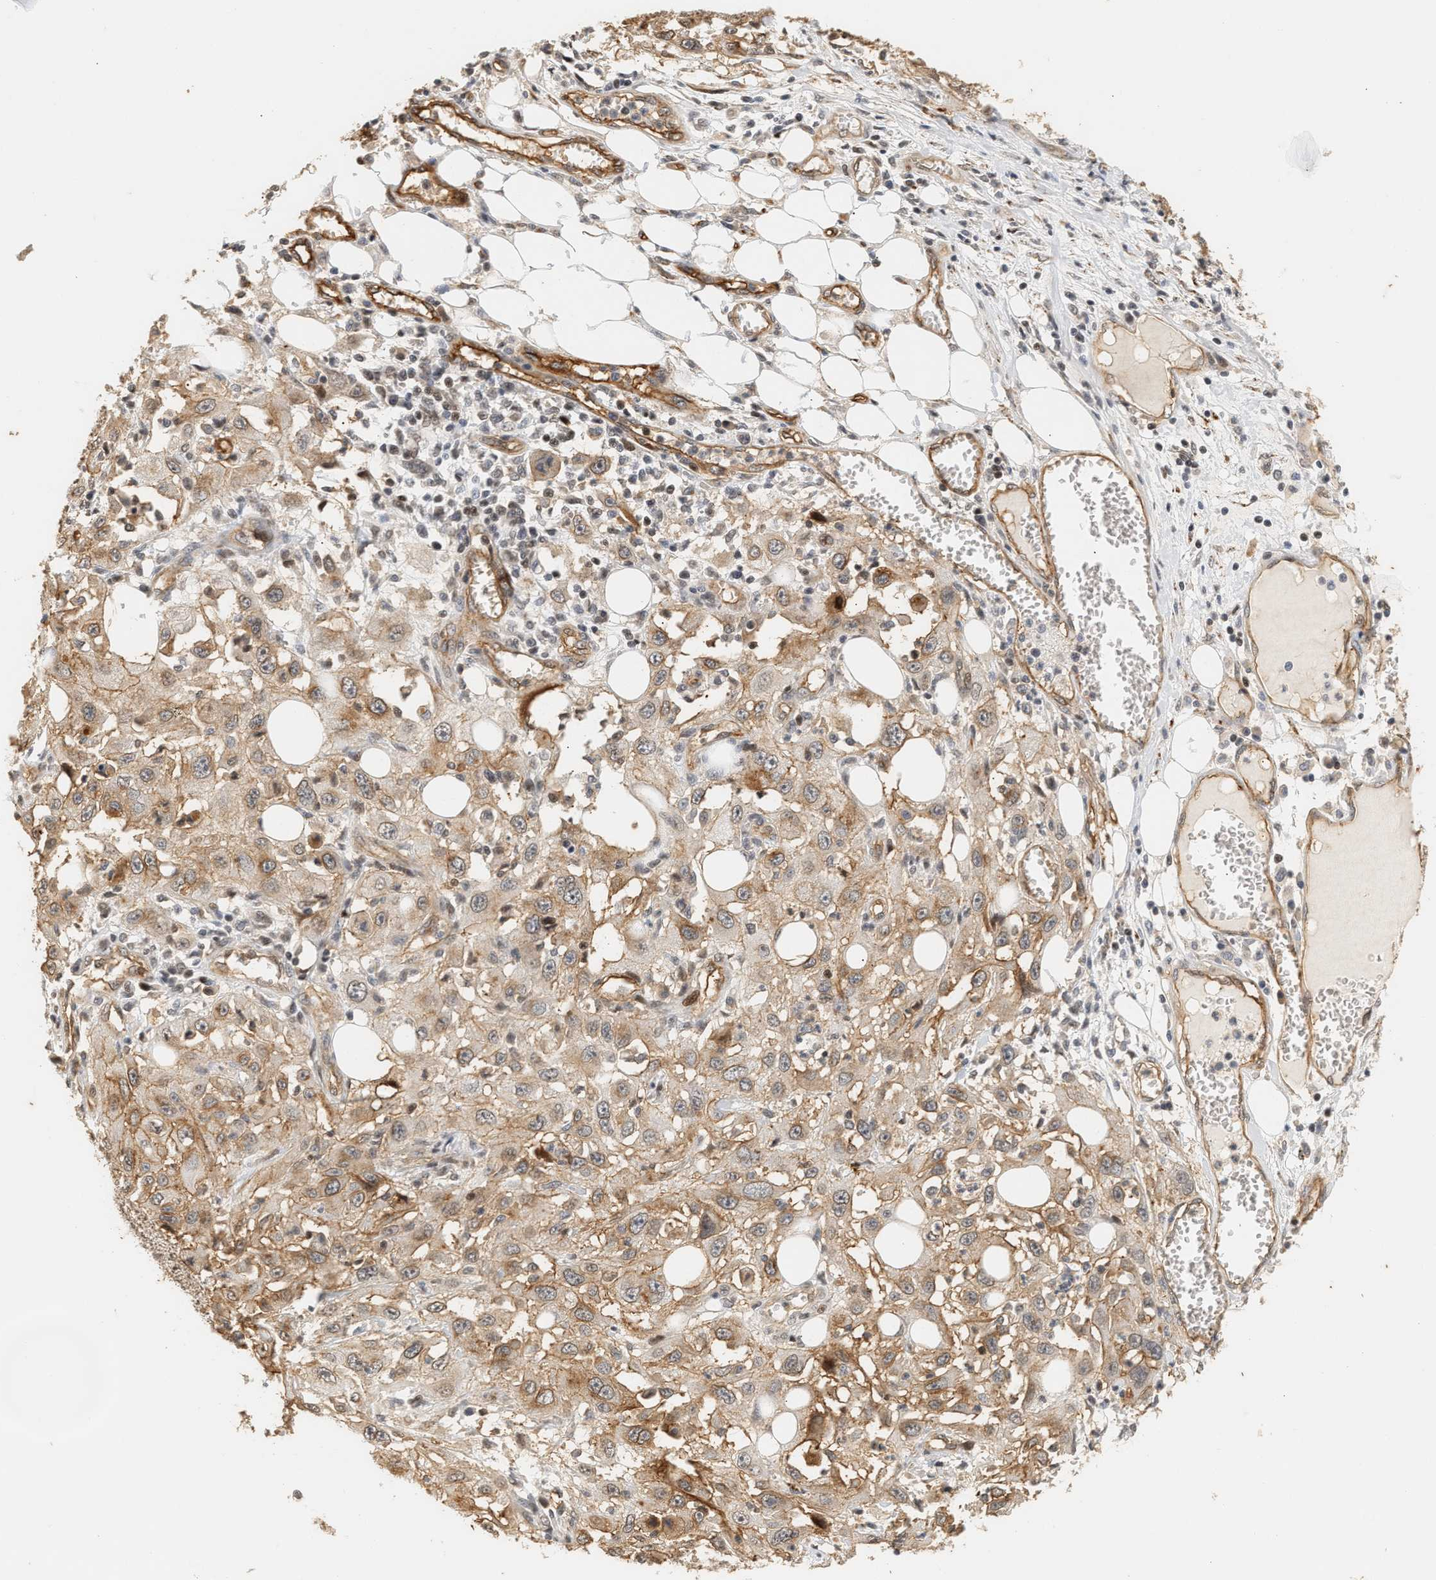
{"staining": {"intensity": "moderate", "quantity": ">75%", "location": "cytoplasmic/membranous"}, "tissue": "skin cancer", "cell_type": "Tumor cells", "image_type": "cancer", "snomed": [{"axis": "morphology", "description": "Squamous cell carcinoma, NOS"}, {"axis": "topography", "description": "Skin"}], "caption": "Immunohistochemical staining of human skin squamous cell carcinoma reveals moderate cytoplasmic/membranous protein positivity in approximately >75% of tumor cells. (Stains: DAB (3,3'-diaminobenzidine) in brown, nuclei in blue, Microscopy: brightfield microscopy at high magnification).", "gene": "PLXND1", "patient": {"sex": "male", "age": 75}}